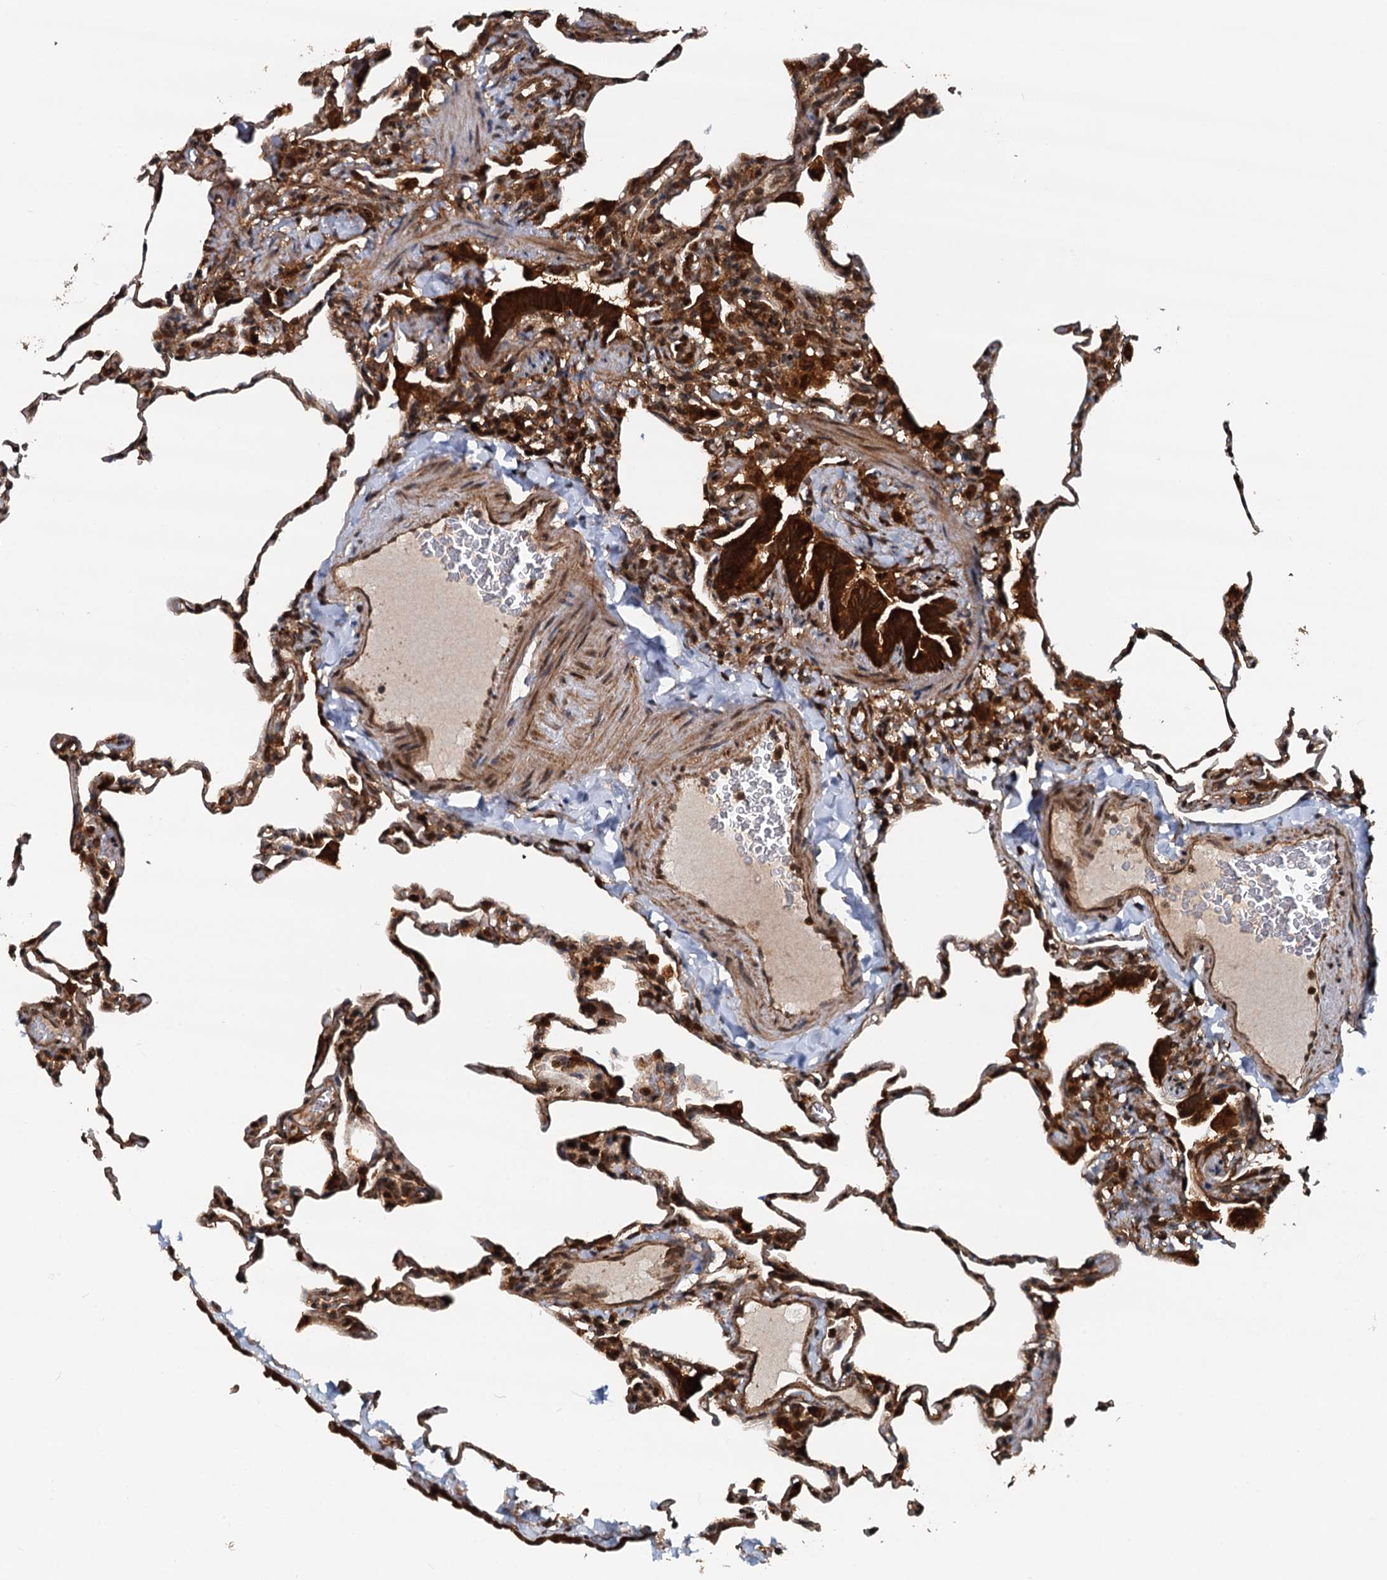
{"staining": {"intensity": "strong", "quantity": "25%-75%", "location": "cytoplasmic/membranous,nuclear"}, "tissue": "lung", "cell_type": "Alveolar cells", "image_type": "normal", "snomed": [{"axis": "morphology", "description": "Normal tissue, NOS"}, {"axis": "topography", "description": "Lung"}], "caption": "Immunohistochemical staining of benign human lung shows 25%-75% levels of strong cytoplasmic/membranous,nuclear protein staining in approximately 25%-75% of alveolar cells. (IHC, brightfield microscopy, high magnification).", "gene": "STUB1", "patient": {"sex": "male", "age": 20}}